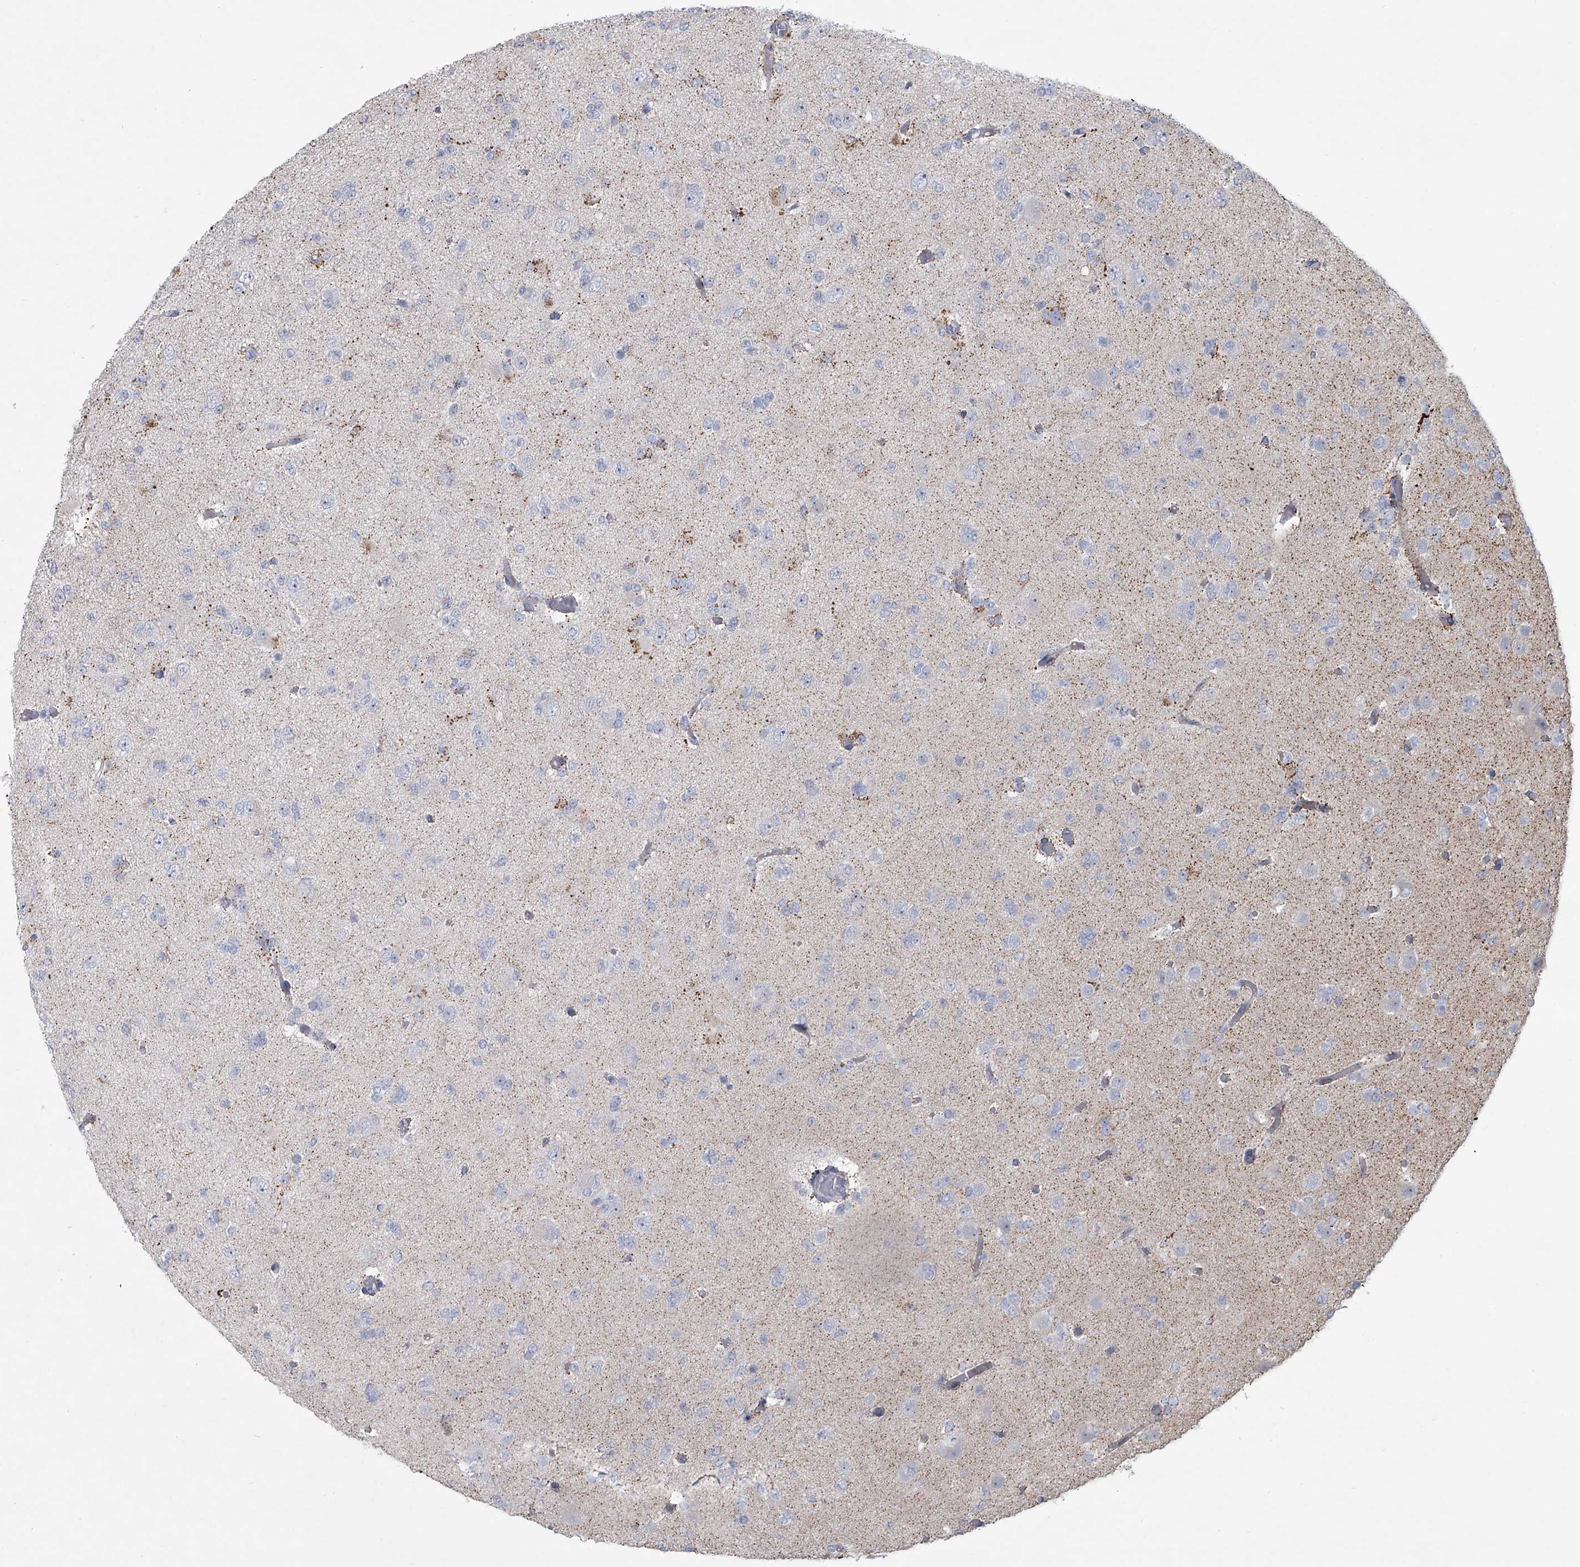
{"staining": {"intensity": "negative", "quantity": "none", "location": "none"}, "tissue": "glioma", "cell_type": "Tumor cells", "image_type": "cancer", "snomed": [{"axis": "morphology", "description": "Glioma, malignant, Low grade"}, {"axis": "topography", "description": "Brain"}], "caption": "Immunohistochemistry image of neoplastic tissue: low-grade glioma (malignant) stained with DAB (3,3'-diaminobenzidine) displays no significant protein positivity in tumor cells. (Brightfield microscopy of DAB immunohistochemistry at high magnification).", "gene": "HEATR6", "patient": {"sex": "female", "age": 22}}